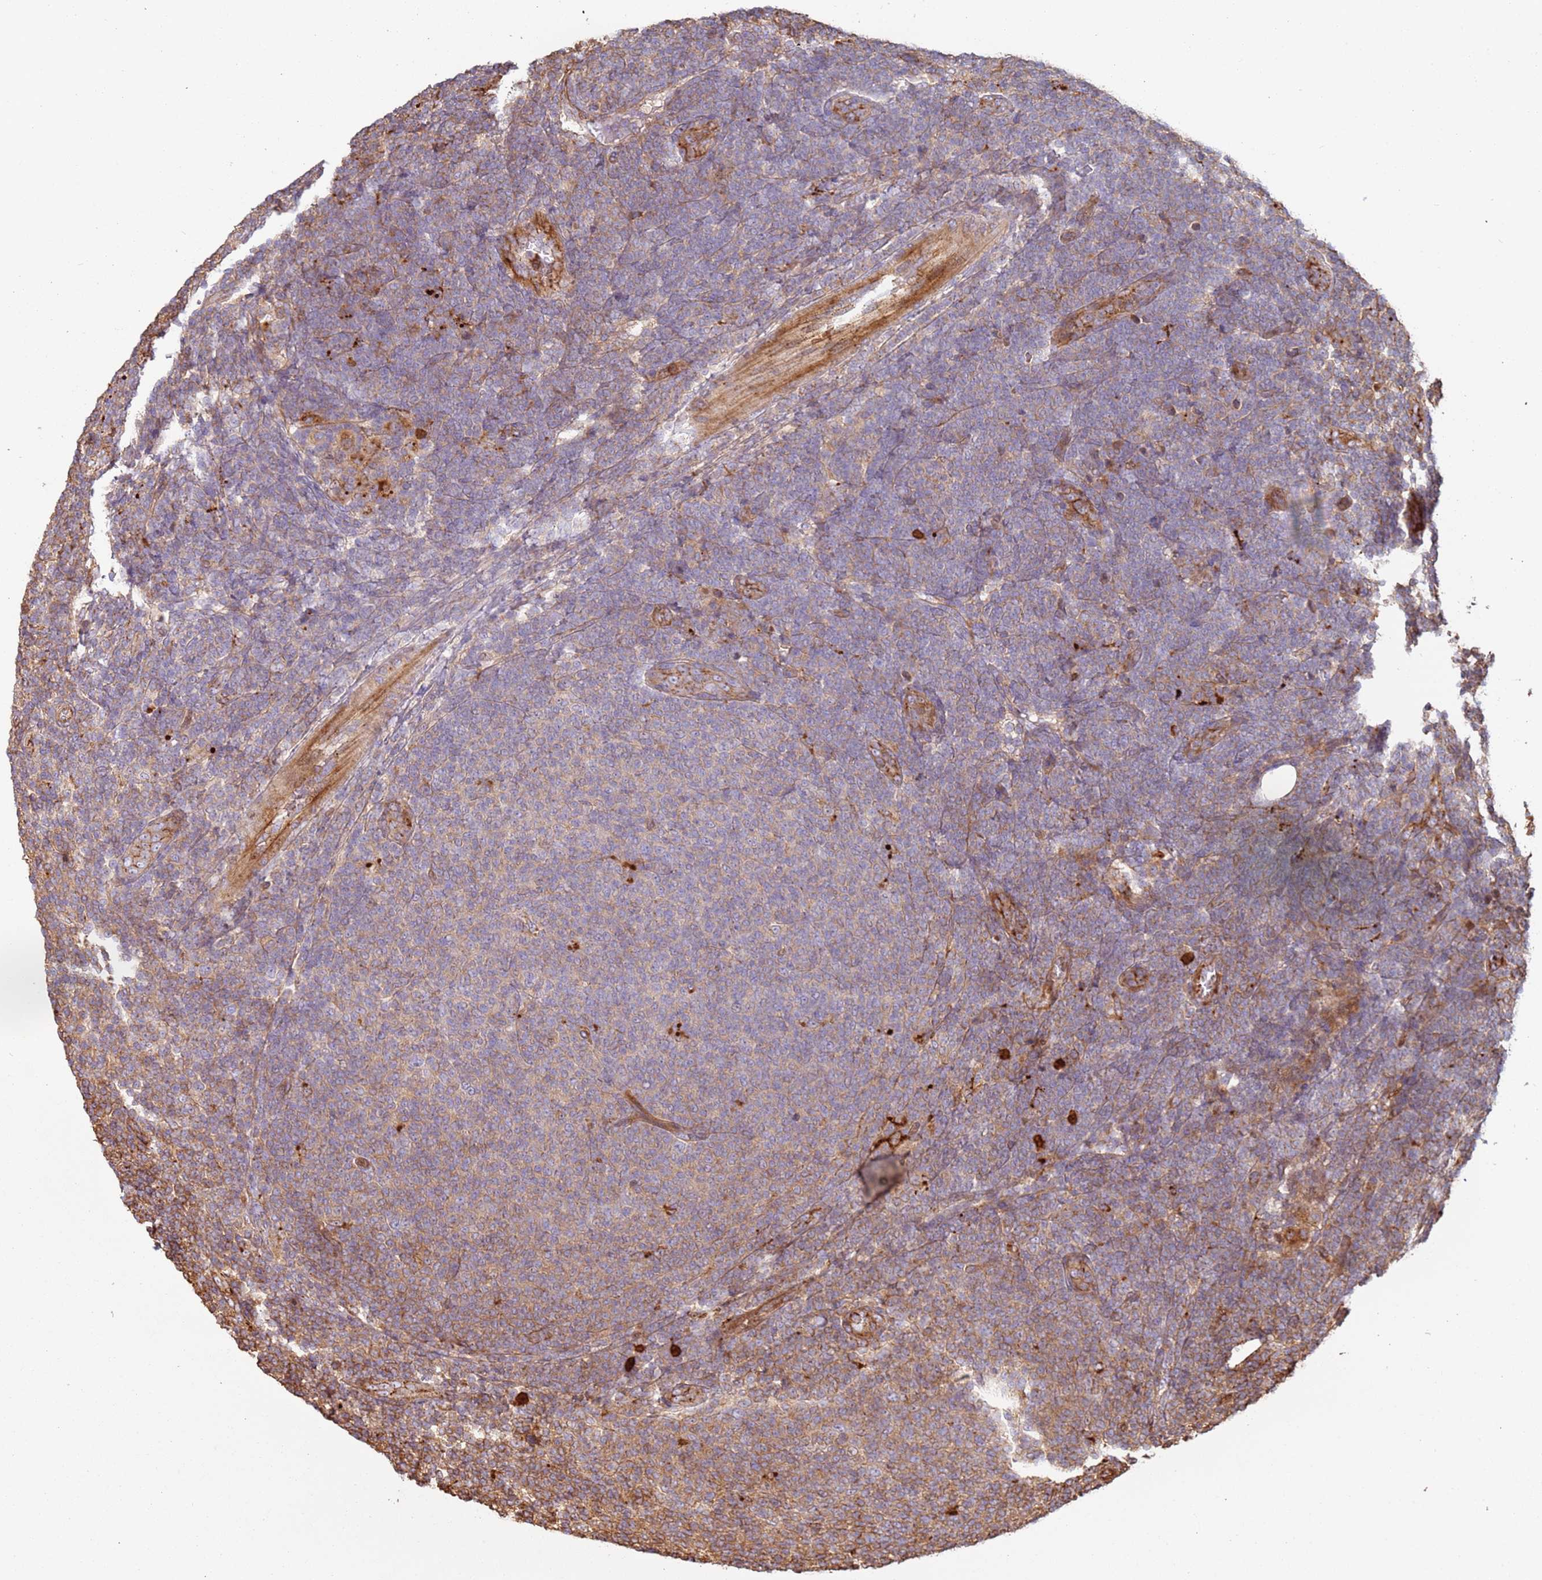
{"staining": {"intensity": "weak", "quantity": "<25%", "location": "cytoplasmic/membranous"}, "tissue": "lymphoma", "cell_type": "Tumor cells", "image_type": "cancer", "snomed": [{"axis": "morphology", "description": "Malignant lymphoma, non-Hodgkin's type, Low grade"}, {"axis": "topography", "description": "Lymph node"}], "caption": "This is an immunohistochemistry micrograph of malignant lymphoma, non-Hodgkin's type (low-grade). There is no staining in tumor cells.", "gene": "NDUFAF4", "patient": {"sex": "male", "age": 66}}